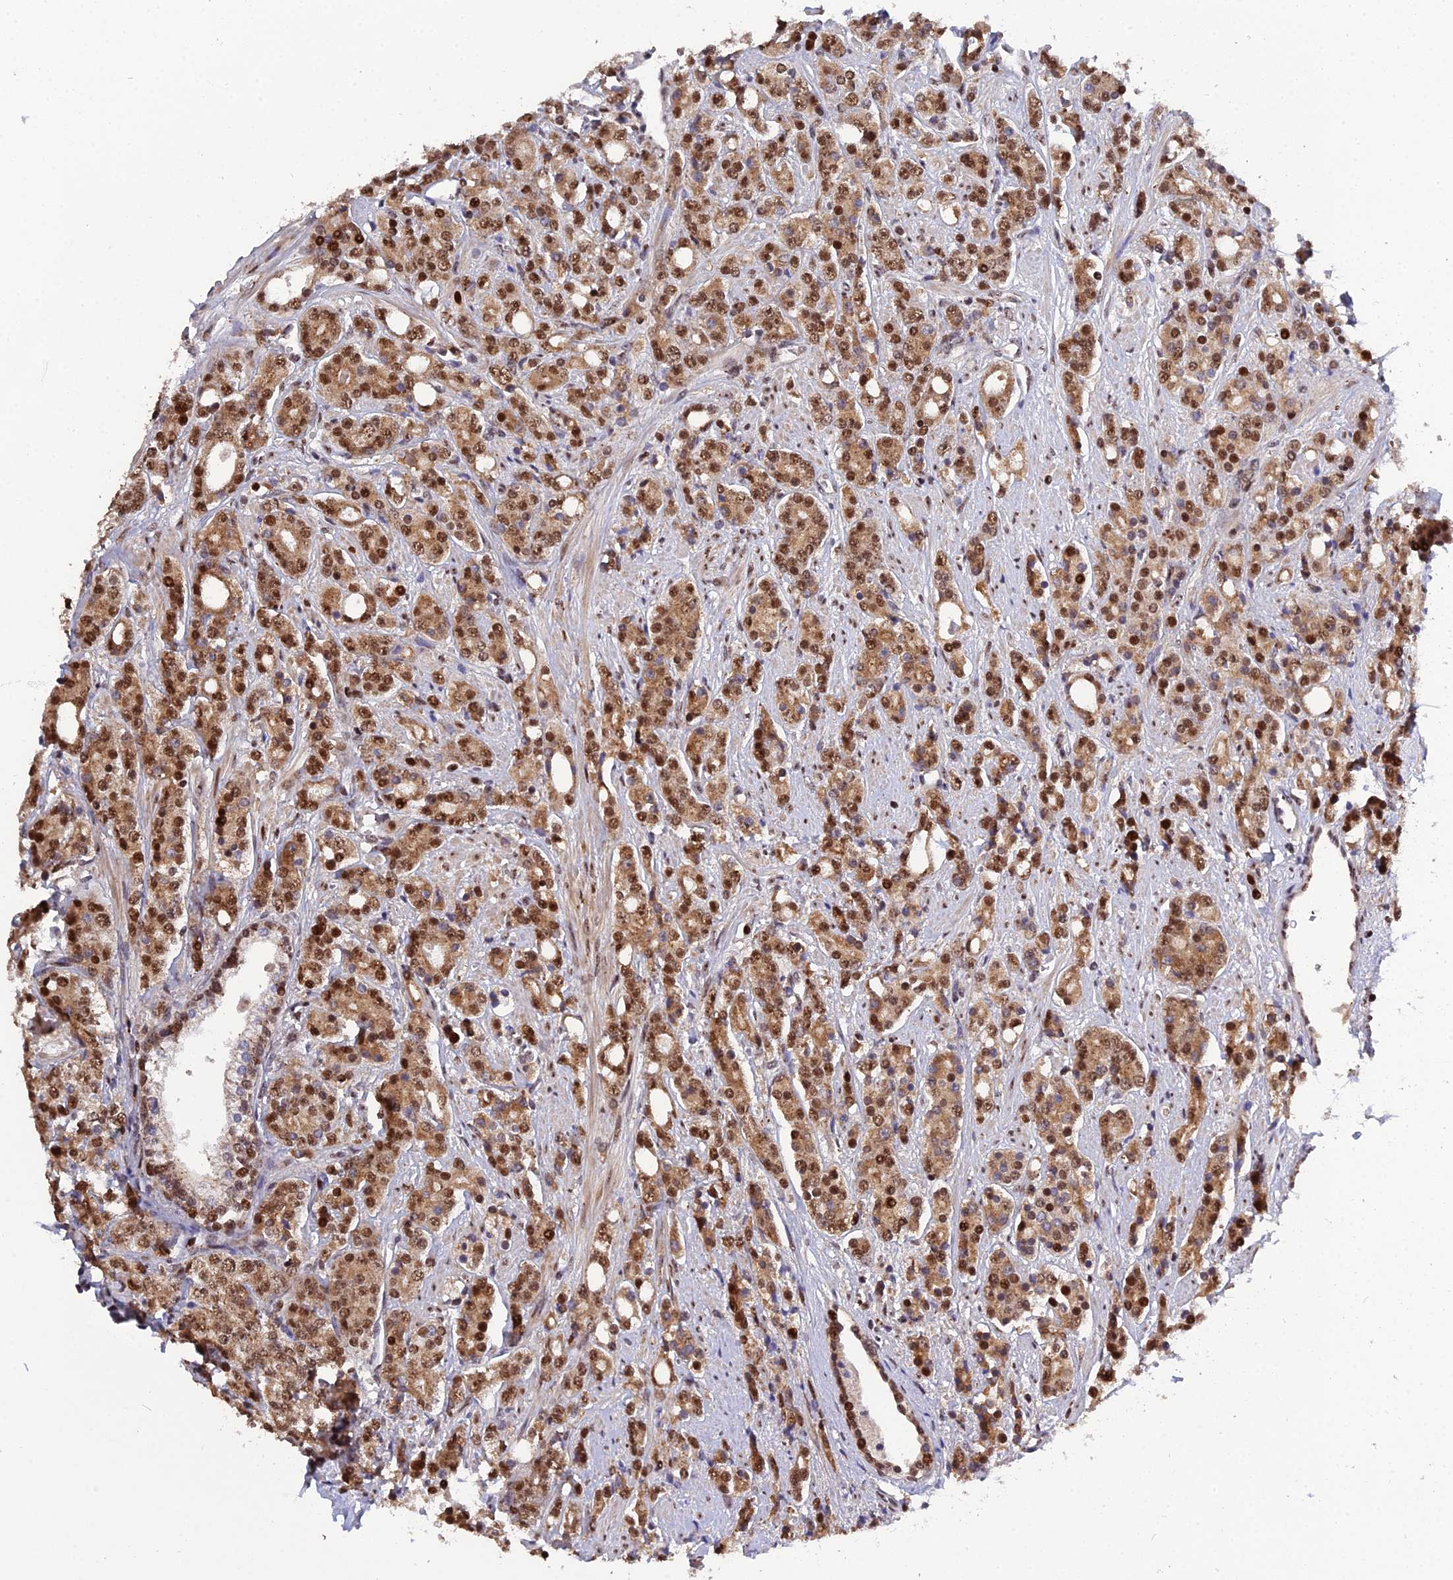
{"staining": {"intensity": "moderate", "quantity": ">75%", "location": "cytoplasmic/membranous,nuclear"}, "tissue": "prostate cancer", "cell_type": "Tumor cells", "image_type": "cancer", "snomed": [{"axis": "morphology", "description": "Adenocarcinoma, High grade"}, {"axis": "topography", "description": "Prostate"}], "caption": "A high-resolution image shows IHC staining of high-grade adenocarcinoma (prostate), which shows moderate cytoplasmic/membranous and nuclear staining in approximately >75% of tumor cells.", "gene": "ARL2", "patient": {"sex": "male", "age": 62}}